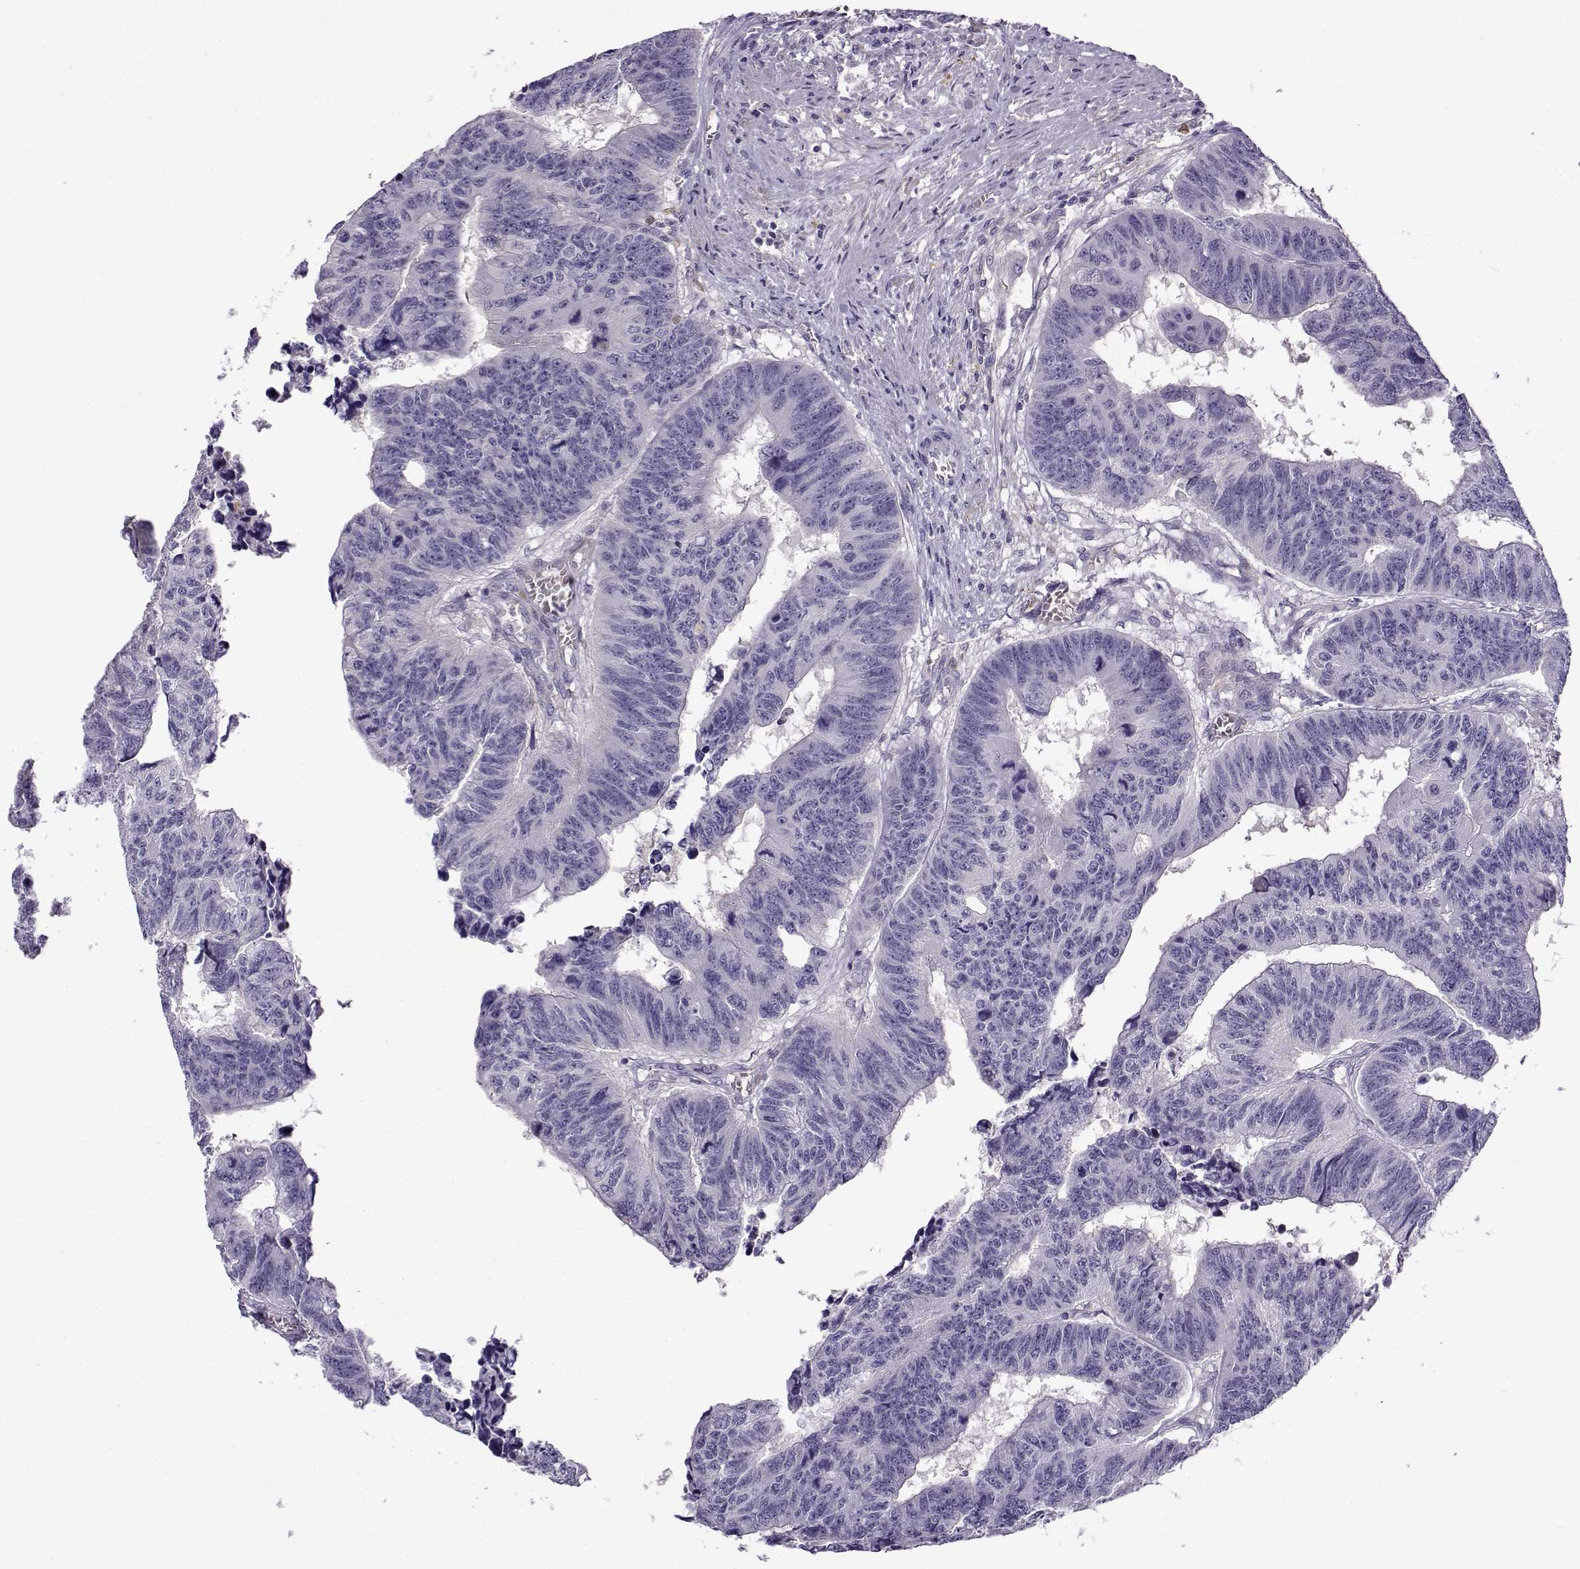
{"staining": {"intensity": "negative", "quantity": "none", "location": "none"}, "tissue": "colorectal cancer", "cell_type": "Tumor cells", "image_type": "cancer", "snomed": [{"axis": "morphology", "description": "Adenocarcinoma, NOS"}, {"axis": "topography", "description": "Rectum"}], "caption": "Human colorectal cancer stained for a protein using immunohistochemistry shows no staining in tumor cells.", "gene": "UCP3", "patient": {"sex": "female", "age": 85}}